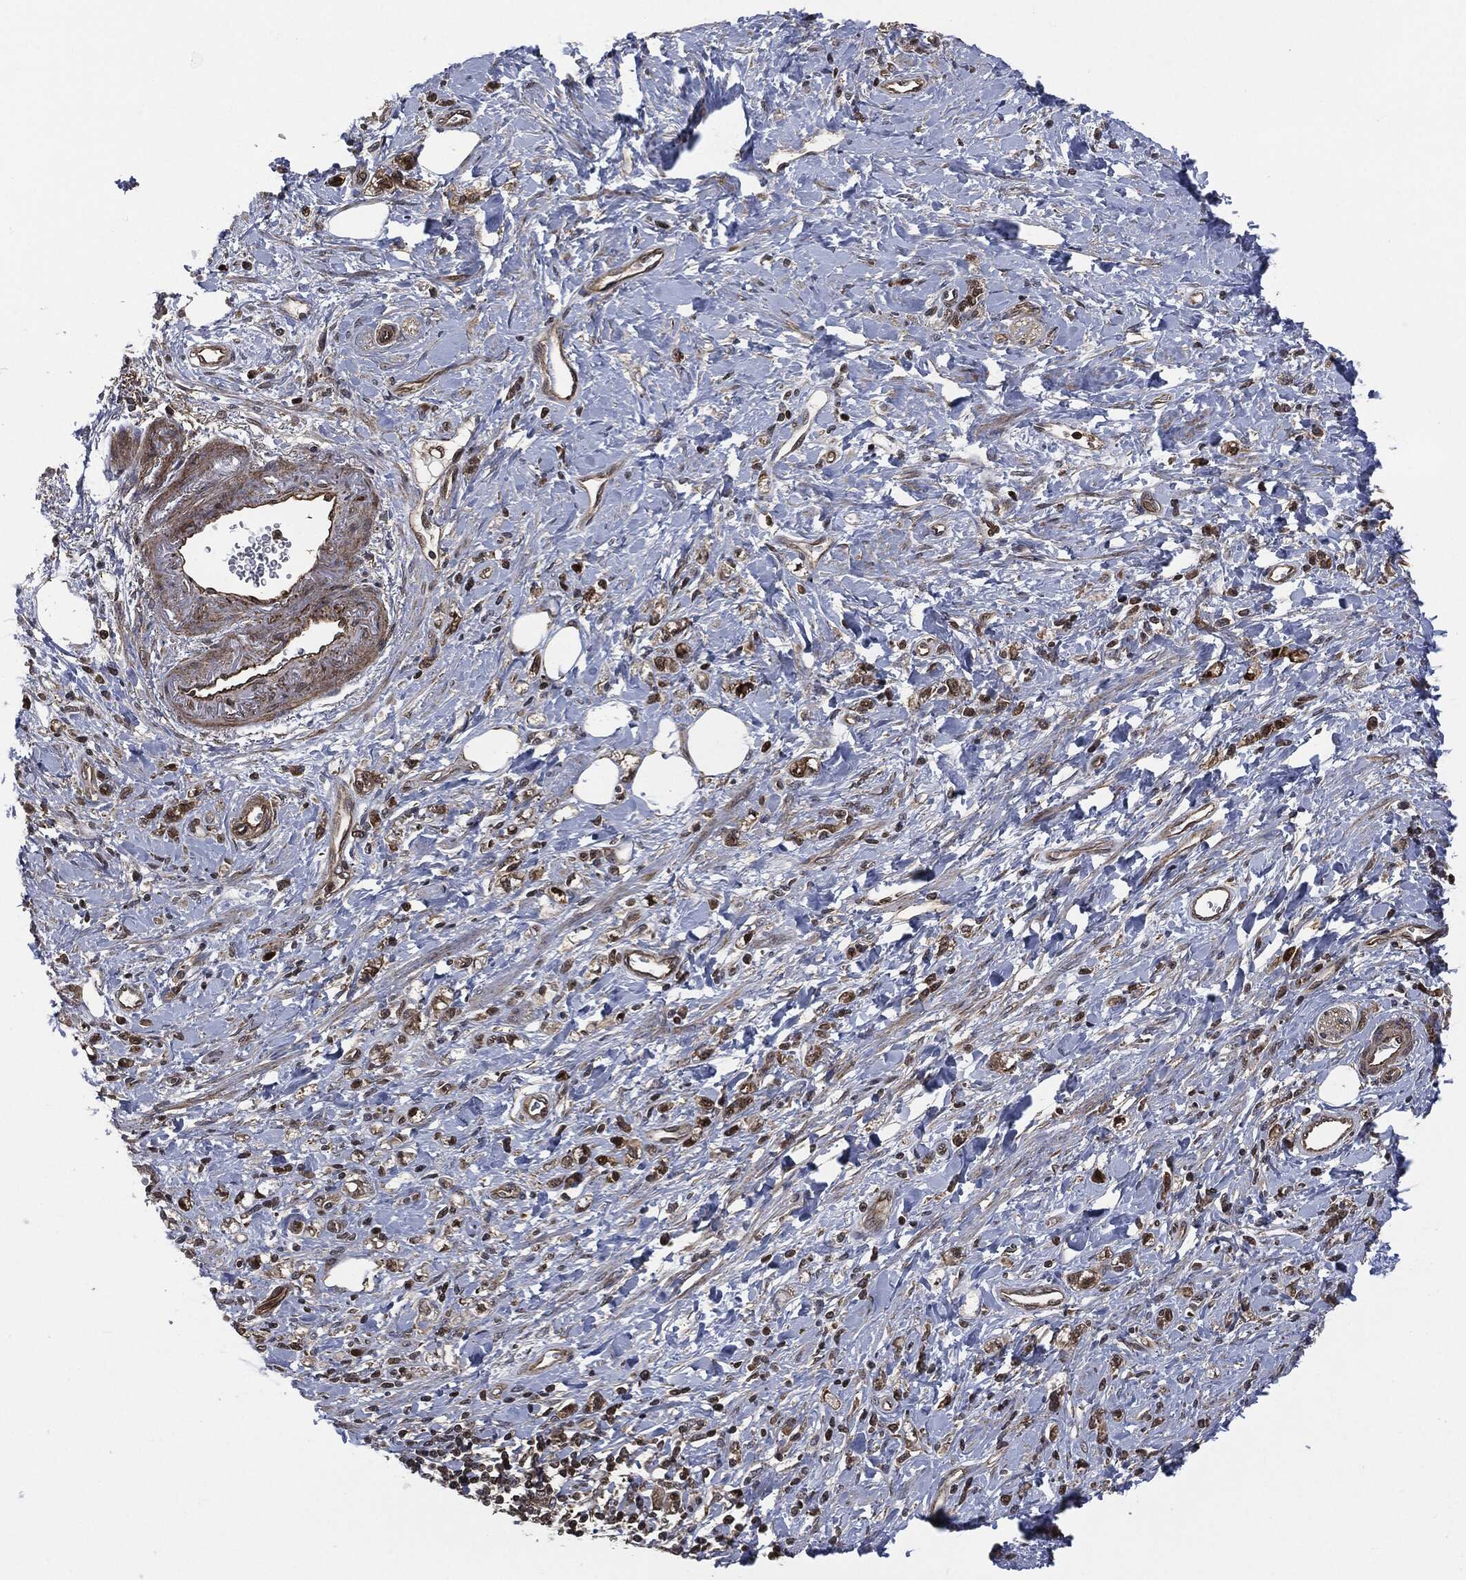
{"staining": {"intensity": "strong", "quantity": "25%-75%", "location": "cytoplasmic/membranous,nuclear"}, "tissue": "stomach cancer", "cell_type": "Tumor cells", "image_type": "cancer", "snomed": [{"axis": "morphology", "description": "Adenocarcinoma, NOS"}, {"axis": "topography", "description": "Stomach"}], "caption": "Brown immunohistochemical staining in stomach cancer reveals strong cytoplasmic/membranous and nuclear expression in approximately 25%-75% of tumor cells. (Brightfield microscopy of DAB IHC at high magnification).", "gene": "HRAS", "patient": {"sex": "male", "age": 77}}